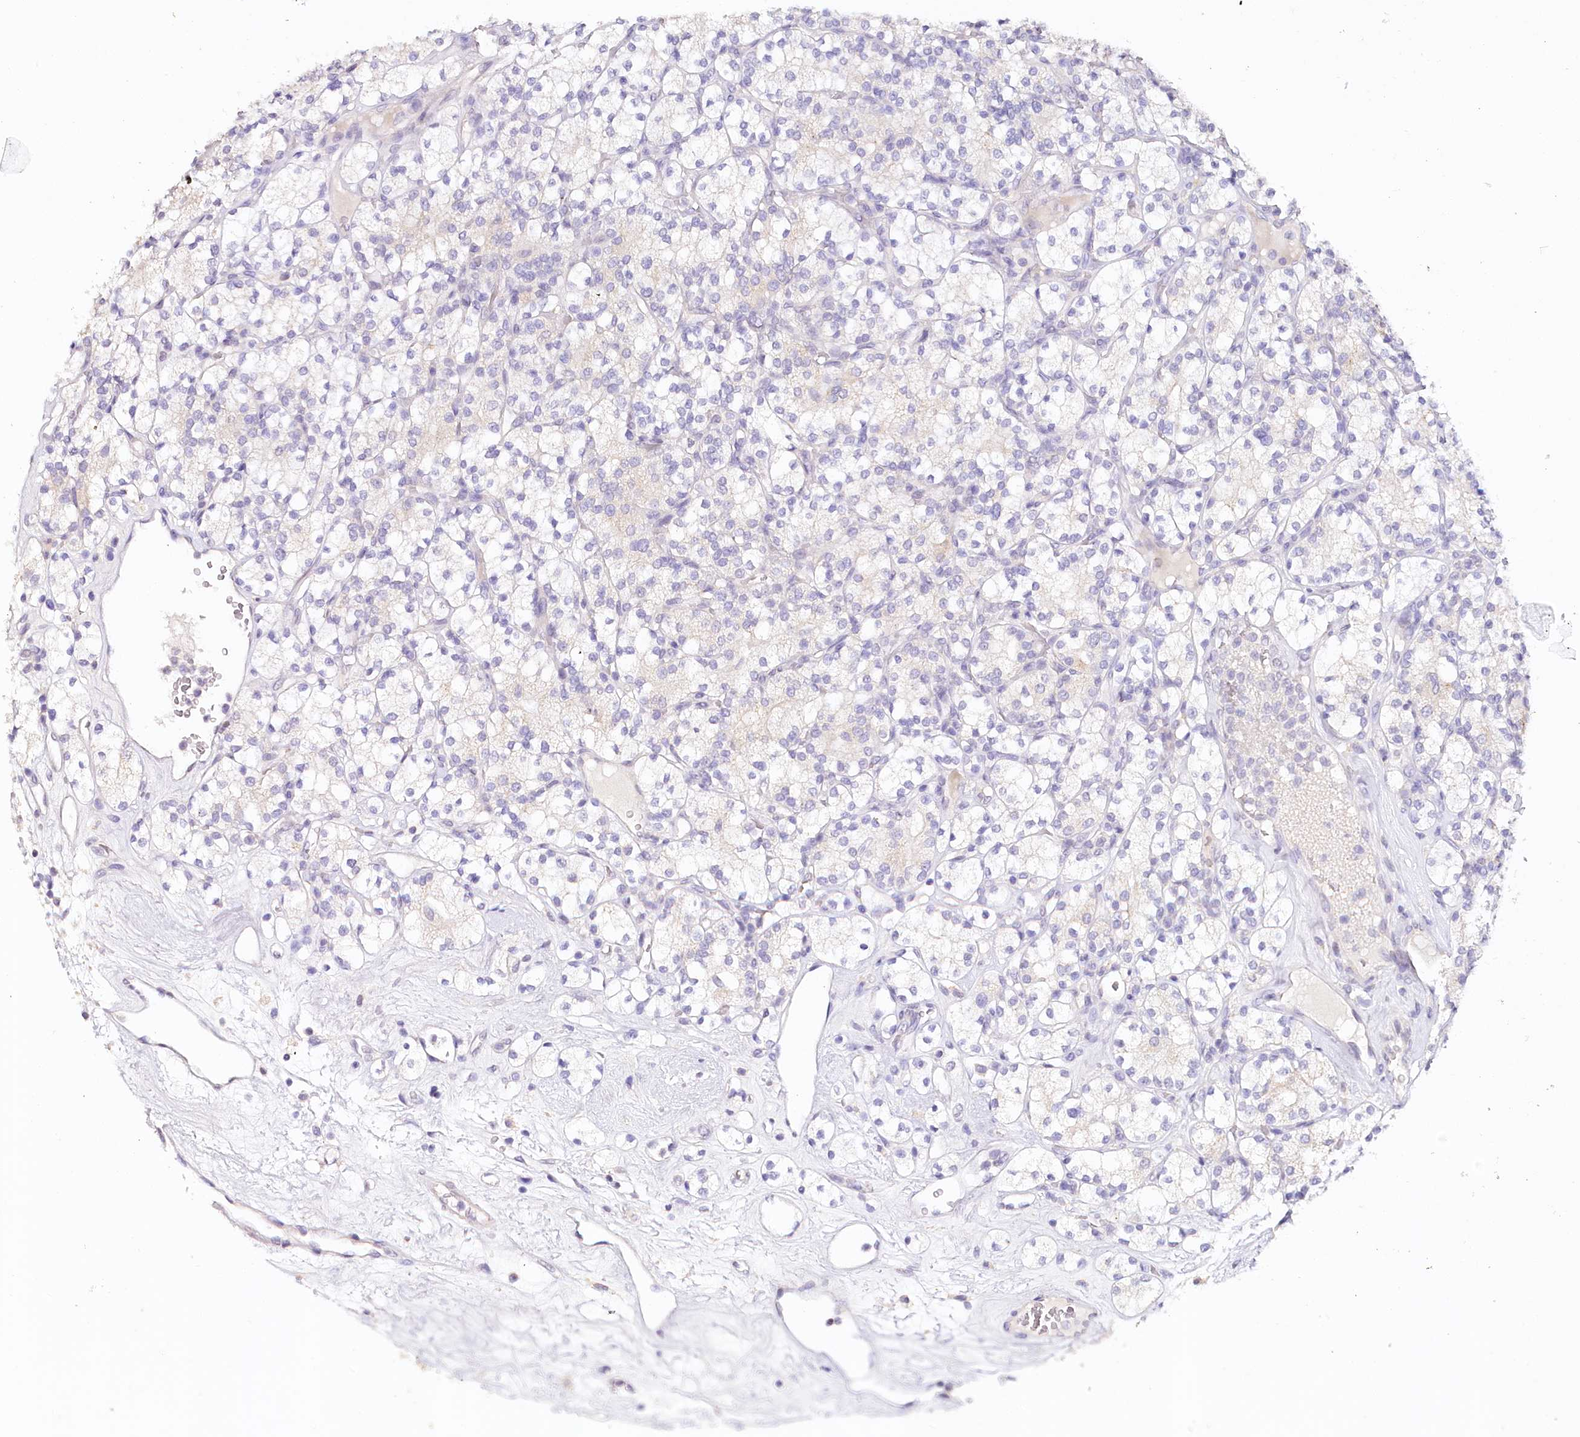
{"staining": {"intensity": "negative", "quantity": "none", "location": "none"}, "tissue": "renal cancer", "cell_type": "Tumor cells", "image_type": "cancer", "snomed": [{"axis": "morphology", "description": "Adenocarcinoma, NOS"}, {"axis": "topography", "description": "Kidney"}], "caption": "Human adenocarcinoma (renal) stained for a protein using IHC displays no staining in tumor cells.", "gene": "TP53", "patient": {"sex": "male", "age": 77}}